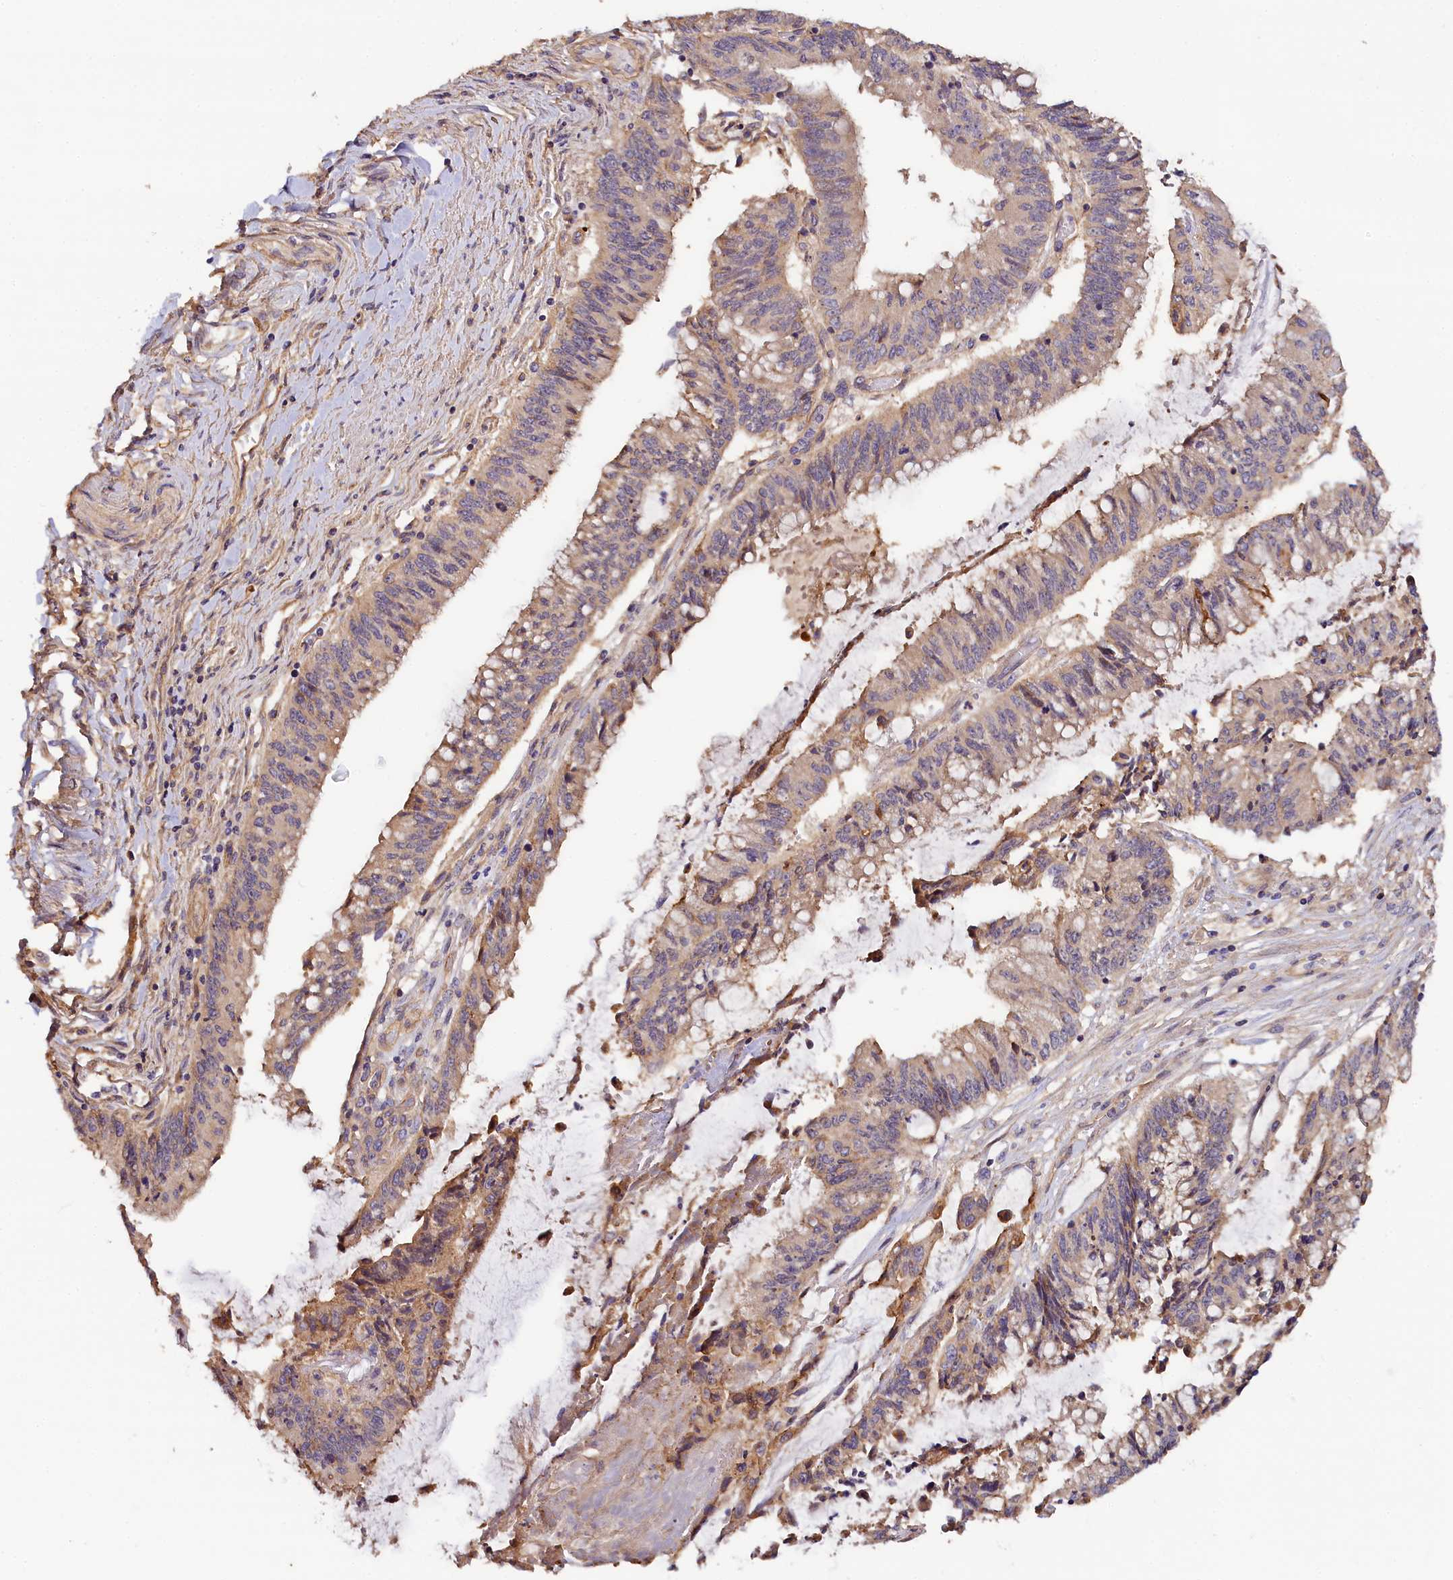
{"staining": {"intensity": "weak", "quantity": "<25%", "location": "cytoplasmic/membranous"}, "tissue": "pancreatic cancer", "cell_type": "Tumor cells", "image_type": "cancer", "snomed": [{"axis": "morphology", "description": "Adenocarcinoma, NOS"}, {"axis": "topography", "description": "Pancreas"}], "caption": "Pancreatic cancer (adenocarcinoma) was stained to show a protein in brown. There is no significant positivity in tumor cells.", "gene": "KATNB1", "patient": {"sex": "female", "age": 50}}